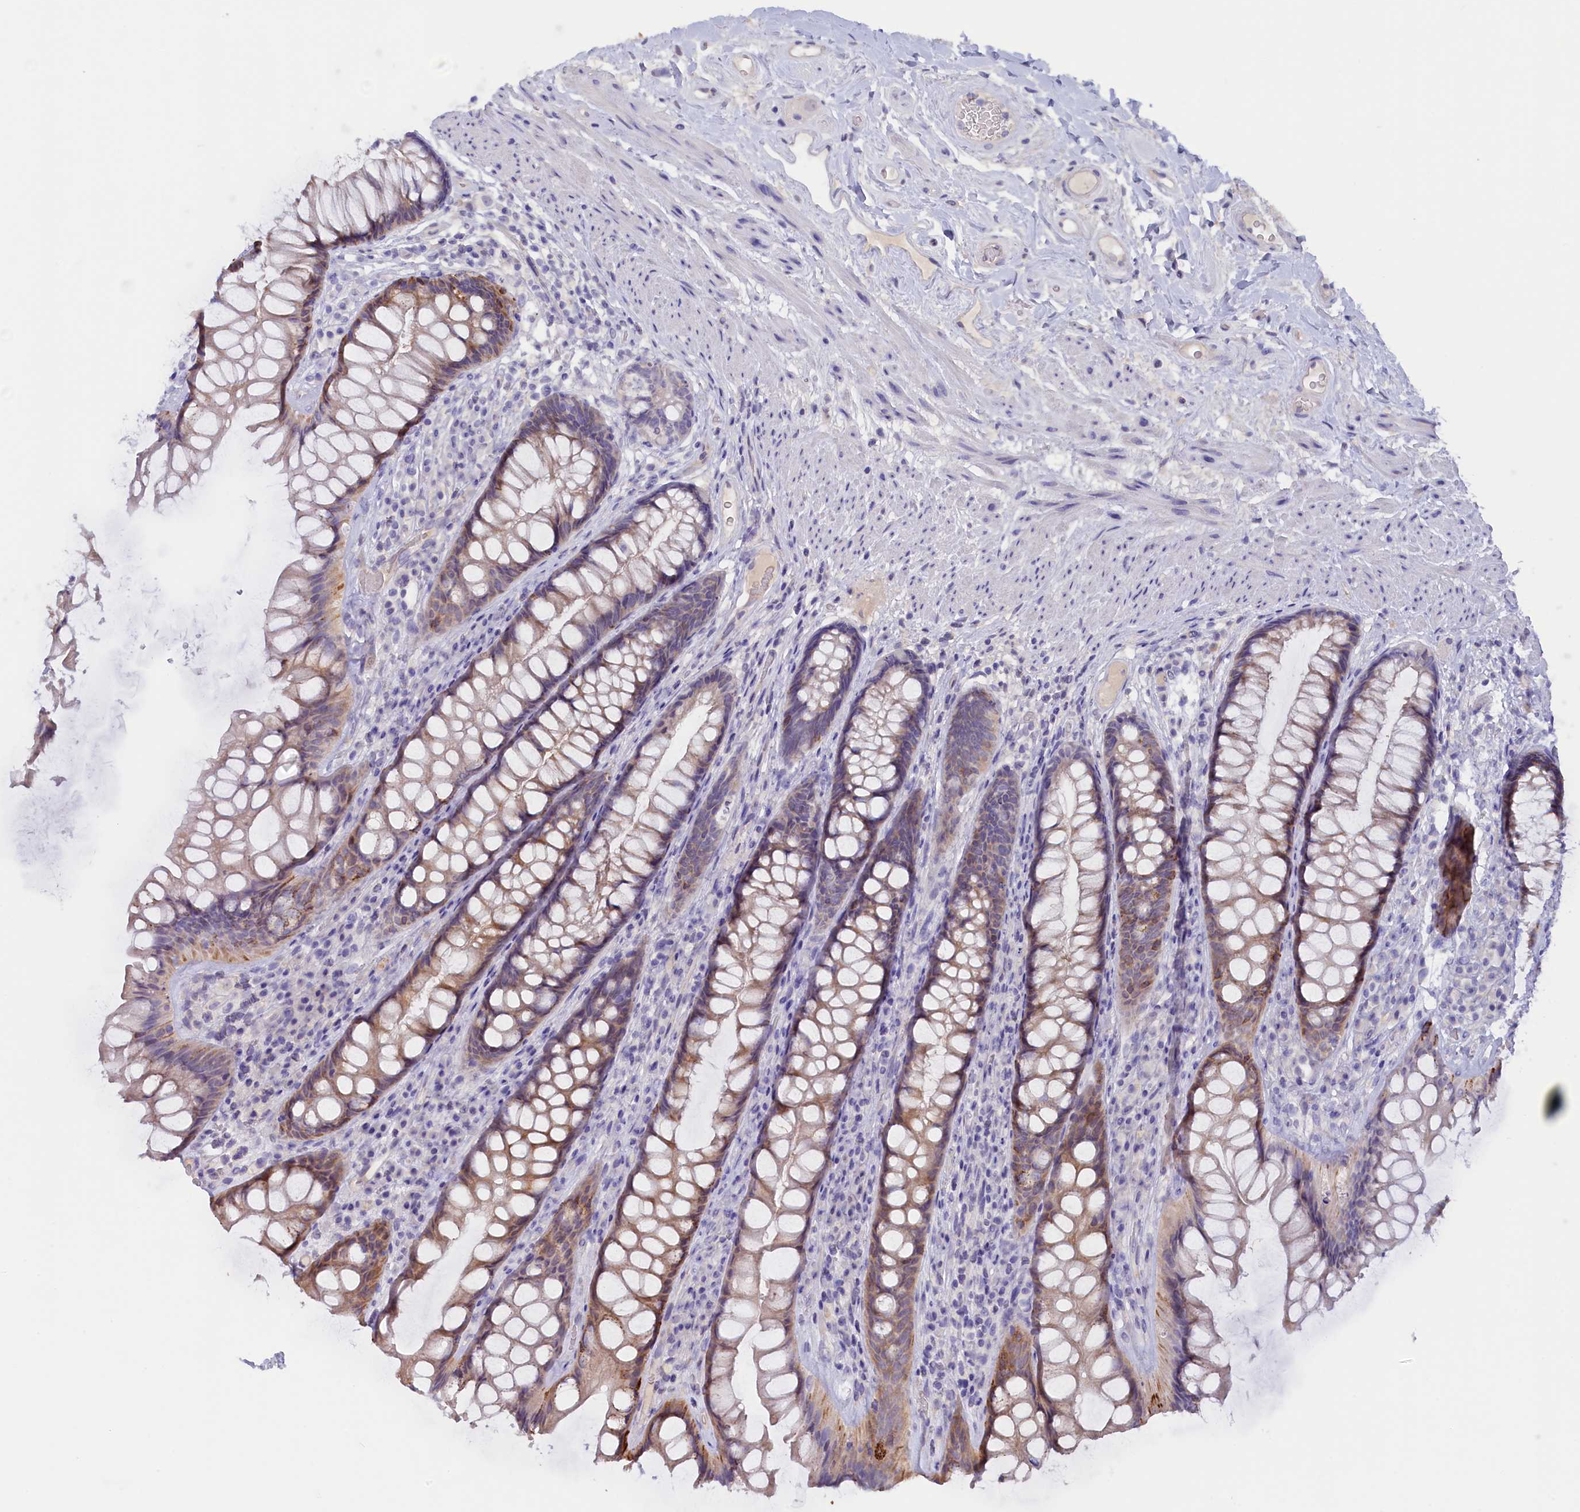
{"staining": {"intensity": "strong", "quantity": "25%-75%", "location": "cytoplasmic/membranous"}, "tissue": "rectum", "cell_type": "Glandular cells", "image_type": "normal", "snomed": [{"axis": "morphology", "description": "Normal tissue, NOS"}, {"axis": "topography", "description": "Rectum"}], "caption": "Immunohistochemistry photomicrograph of unremarkable human rectum stained for a protein (brown), which exhibits high levels of strong cytoplasmic/membranous positivity in approximately 25%-75% of glandular cells.", "gene": "ZSWIM4", "patient": {"sex": "male", "age": 74}}